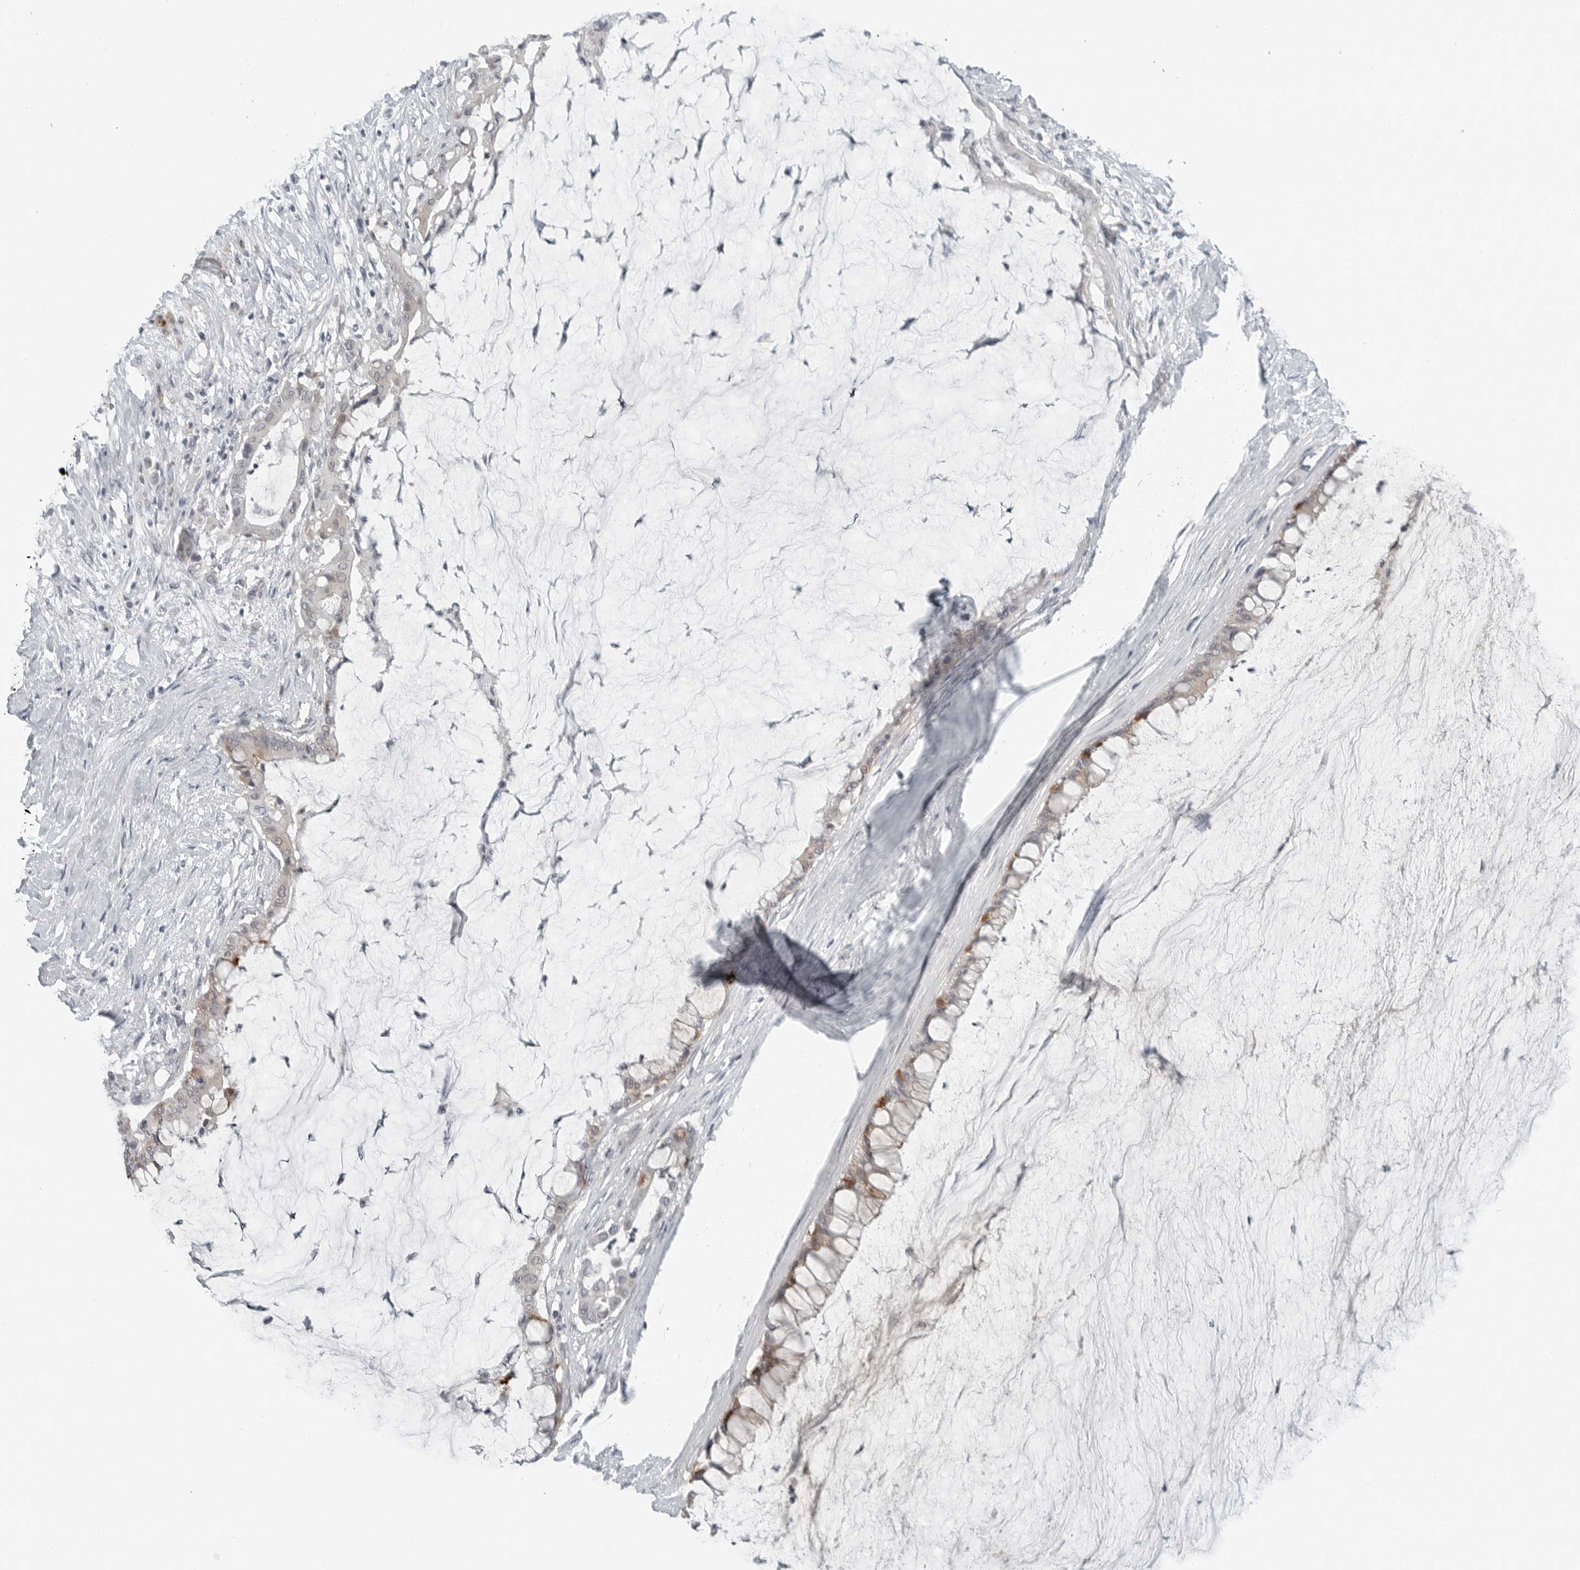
{"staining": {"intensity": "weak", "quantity": "25%-75%", "location": "cytoplasmic/membranous"}, "tissue": "pancreatic cancer", "cell_type": "Tumor cells", "image_type": "cancer", "snomed": [{"axis": "morphology", "description": "Adenocarcinoma, NOS"}, {"axis": "topography", "description": "Pancreas"}], "caption": "IHC (DAB (3,3'-diaminobenzidine)) staining of pancreatic cancer displays weak cytoplasmic/membranous protein staining in approximately 25%-75% of tumor cells.", "gene": "FCRLB", "patient": {"sex": "male", "age": 41}}